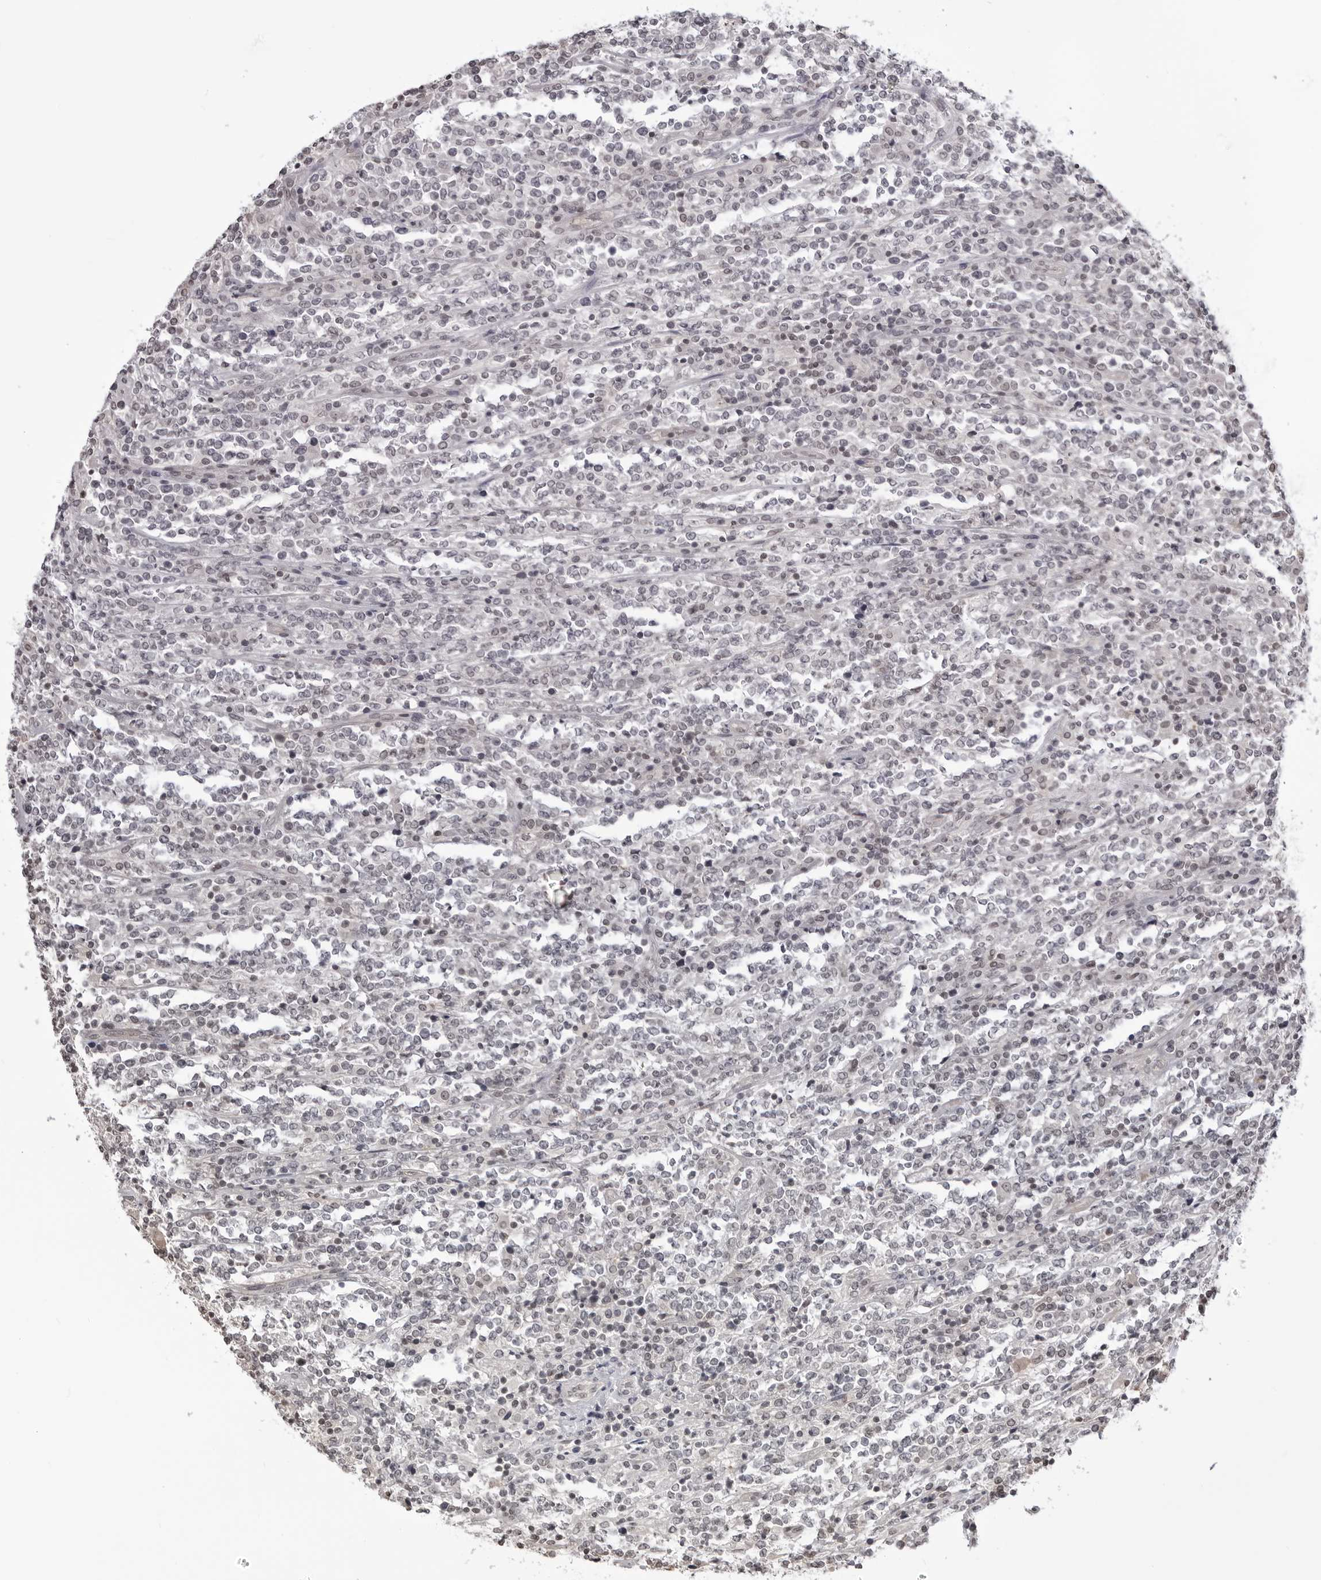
{"staining": {"intensity": "negative", "quantity": "none", "location": "none"}, "tissue": "lymphoma", "cell_type": "Tumor cells", "image_type": "cancer", "snomed": [{"axis": "morphology", "description": "Malignant lymphoma, non-Hodgkin's type, High grade"}, {"axis": "topography", "description": "Soft tissue"}], "caption": "Immunohistochemistry (IHC) histopathology image of human lymphoma stained for a protein (brown), which exhibits no staining in tumor cells. (IHC, brightfield microscopy, high magnification).", "gene": "YWHAG", "patient": {"sex": "male", "age": 18}}